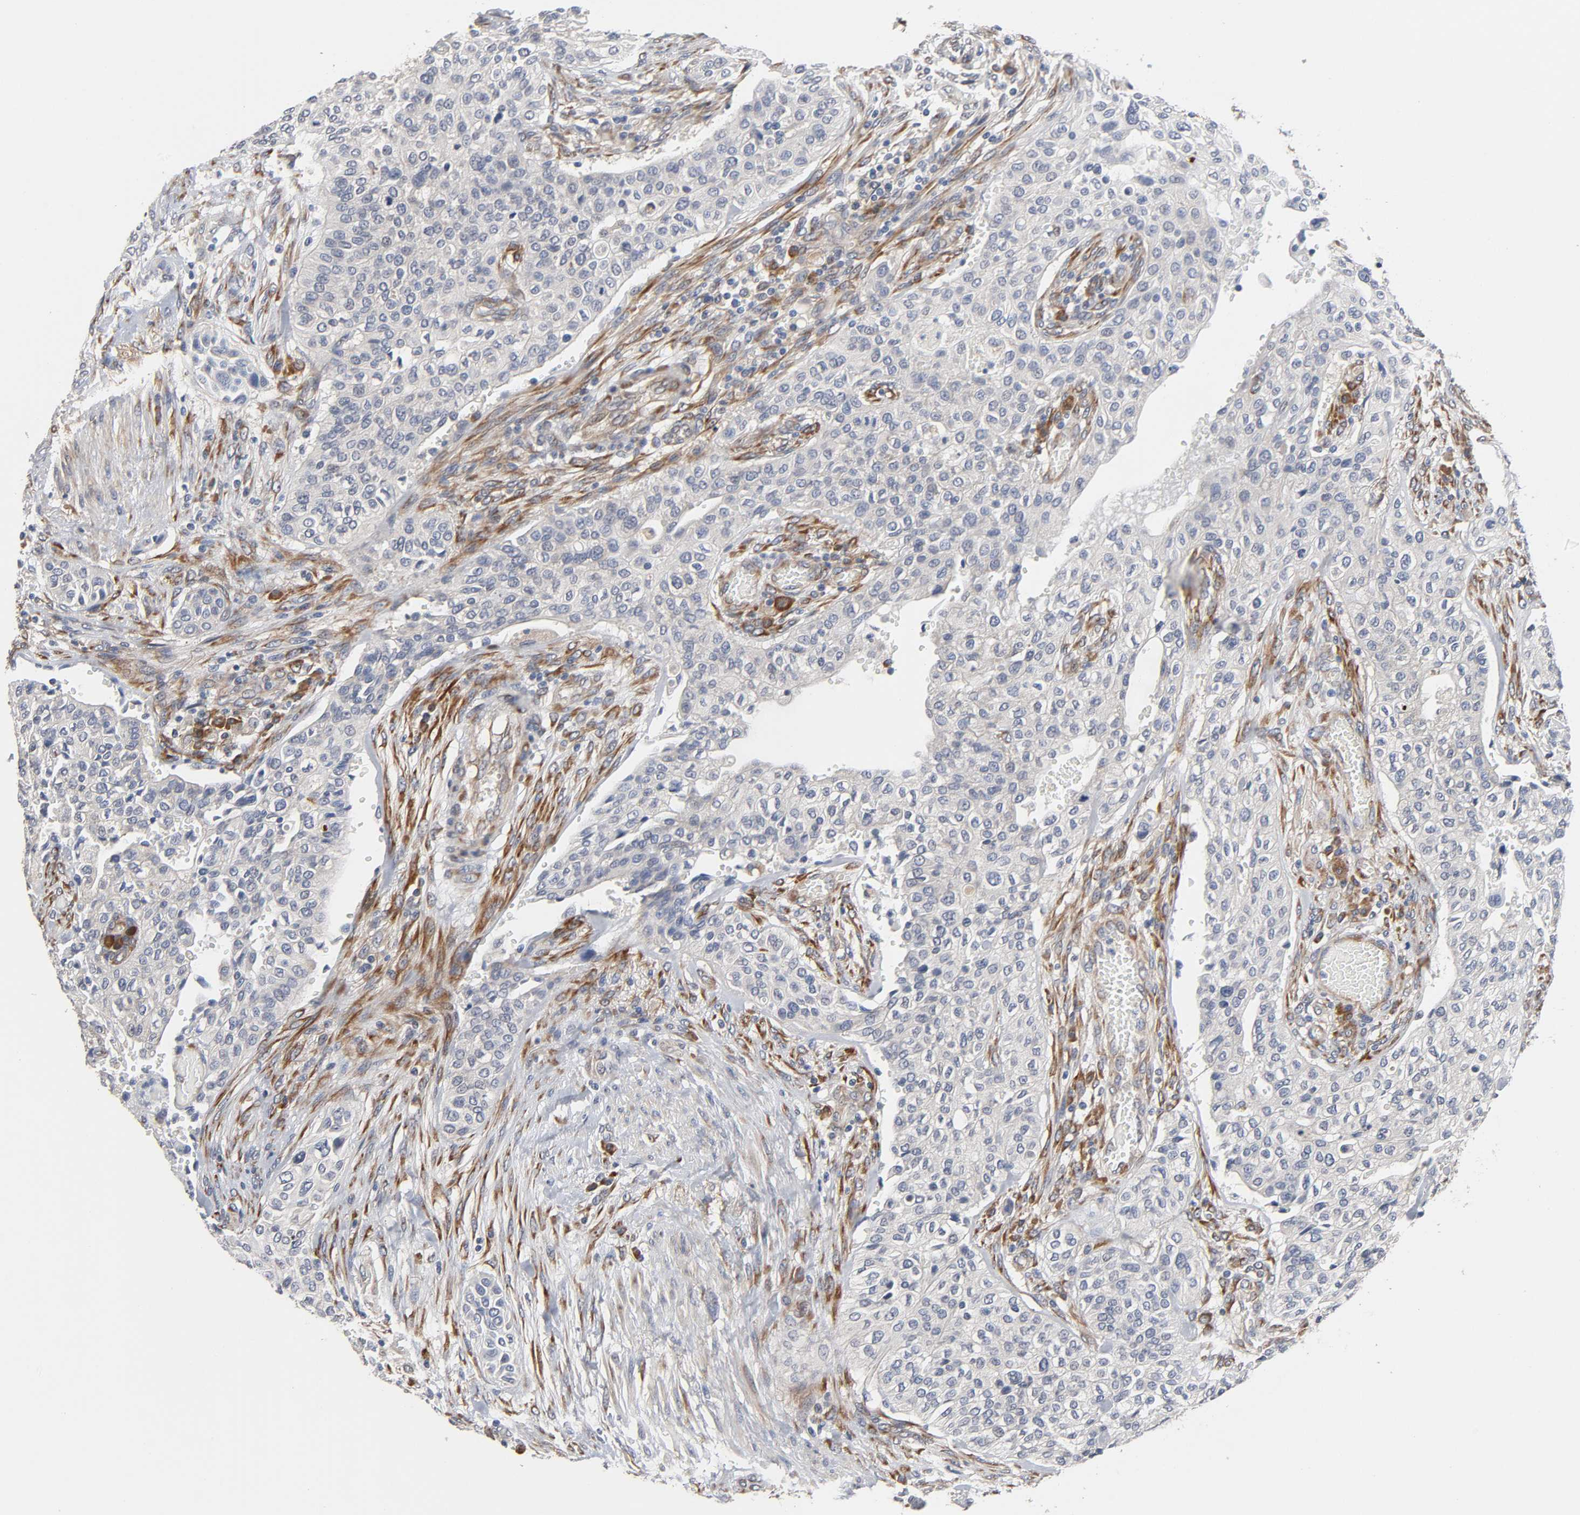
{"staining": {"intensity": "negative", "quantity": "none", "location": "none"}, "tissue": "urothelial cancer", "cell_type": "Tumor cells", "image_type": "cancer", "snomed": [{"axis": "morphology", "description": "Urothelial carcinoma, High grade"}, {"axis": "topography", "description": "Urinary bladder"}], "caption": "Immunohistochemical staining of high-grade urothelial carcinoma displays no significant positivity in tumor cells. (Stains: DAB immunohistochemistry (IHC) with hematoxylin counter stain, Microscopy: brightfield microscopy at high magnification).", "gene": "HDLBP", "patient": {"sex": "male", "age": 74}}